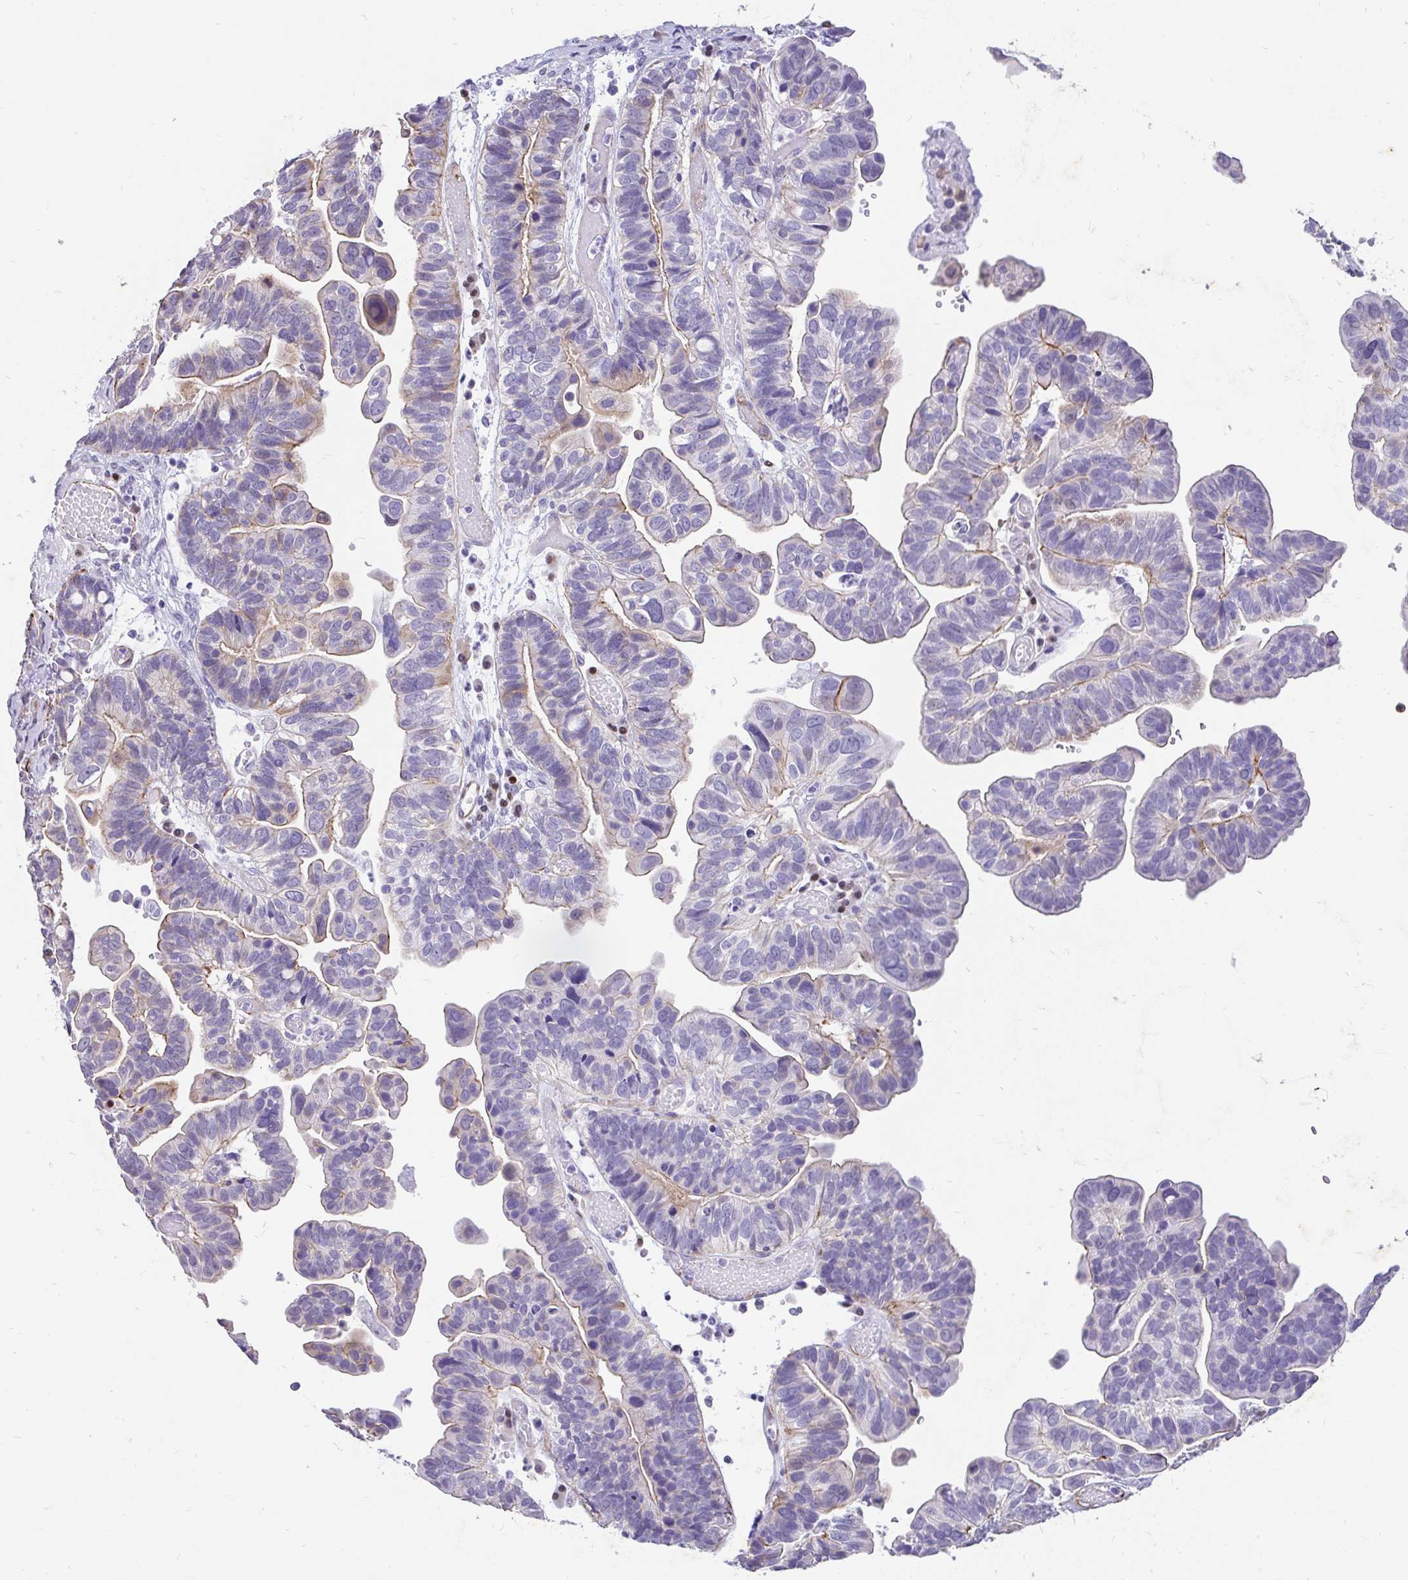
{"staining": {"intensity": "moderate", "quantity": "<25%", "location": "cytoplasmic/membranous"}, "tissue": "ovarian cancer", "cell_type": "Tumor cells", "image_type": "cancer", "snomed": [{"axis": "morphology", "description": "Cystadenocarcinoma, serous, NOS"}, {"axis": "topography", "description": "Ovary"}], "caption": "This image displays IHC staining of serous cystadenocarcinoma (ovarian), with low moderate cytoplasmic/membranous positivity in approximately <25% of tumor cells.", "gene": "EML5", "patient": {"sex": "female", "age": 56}}